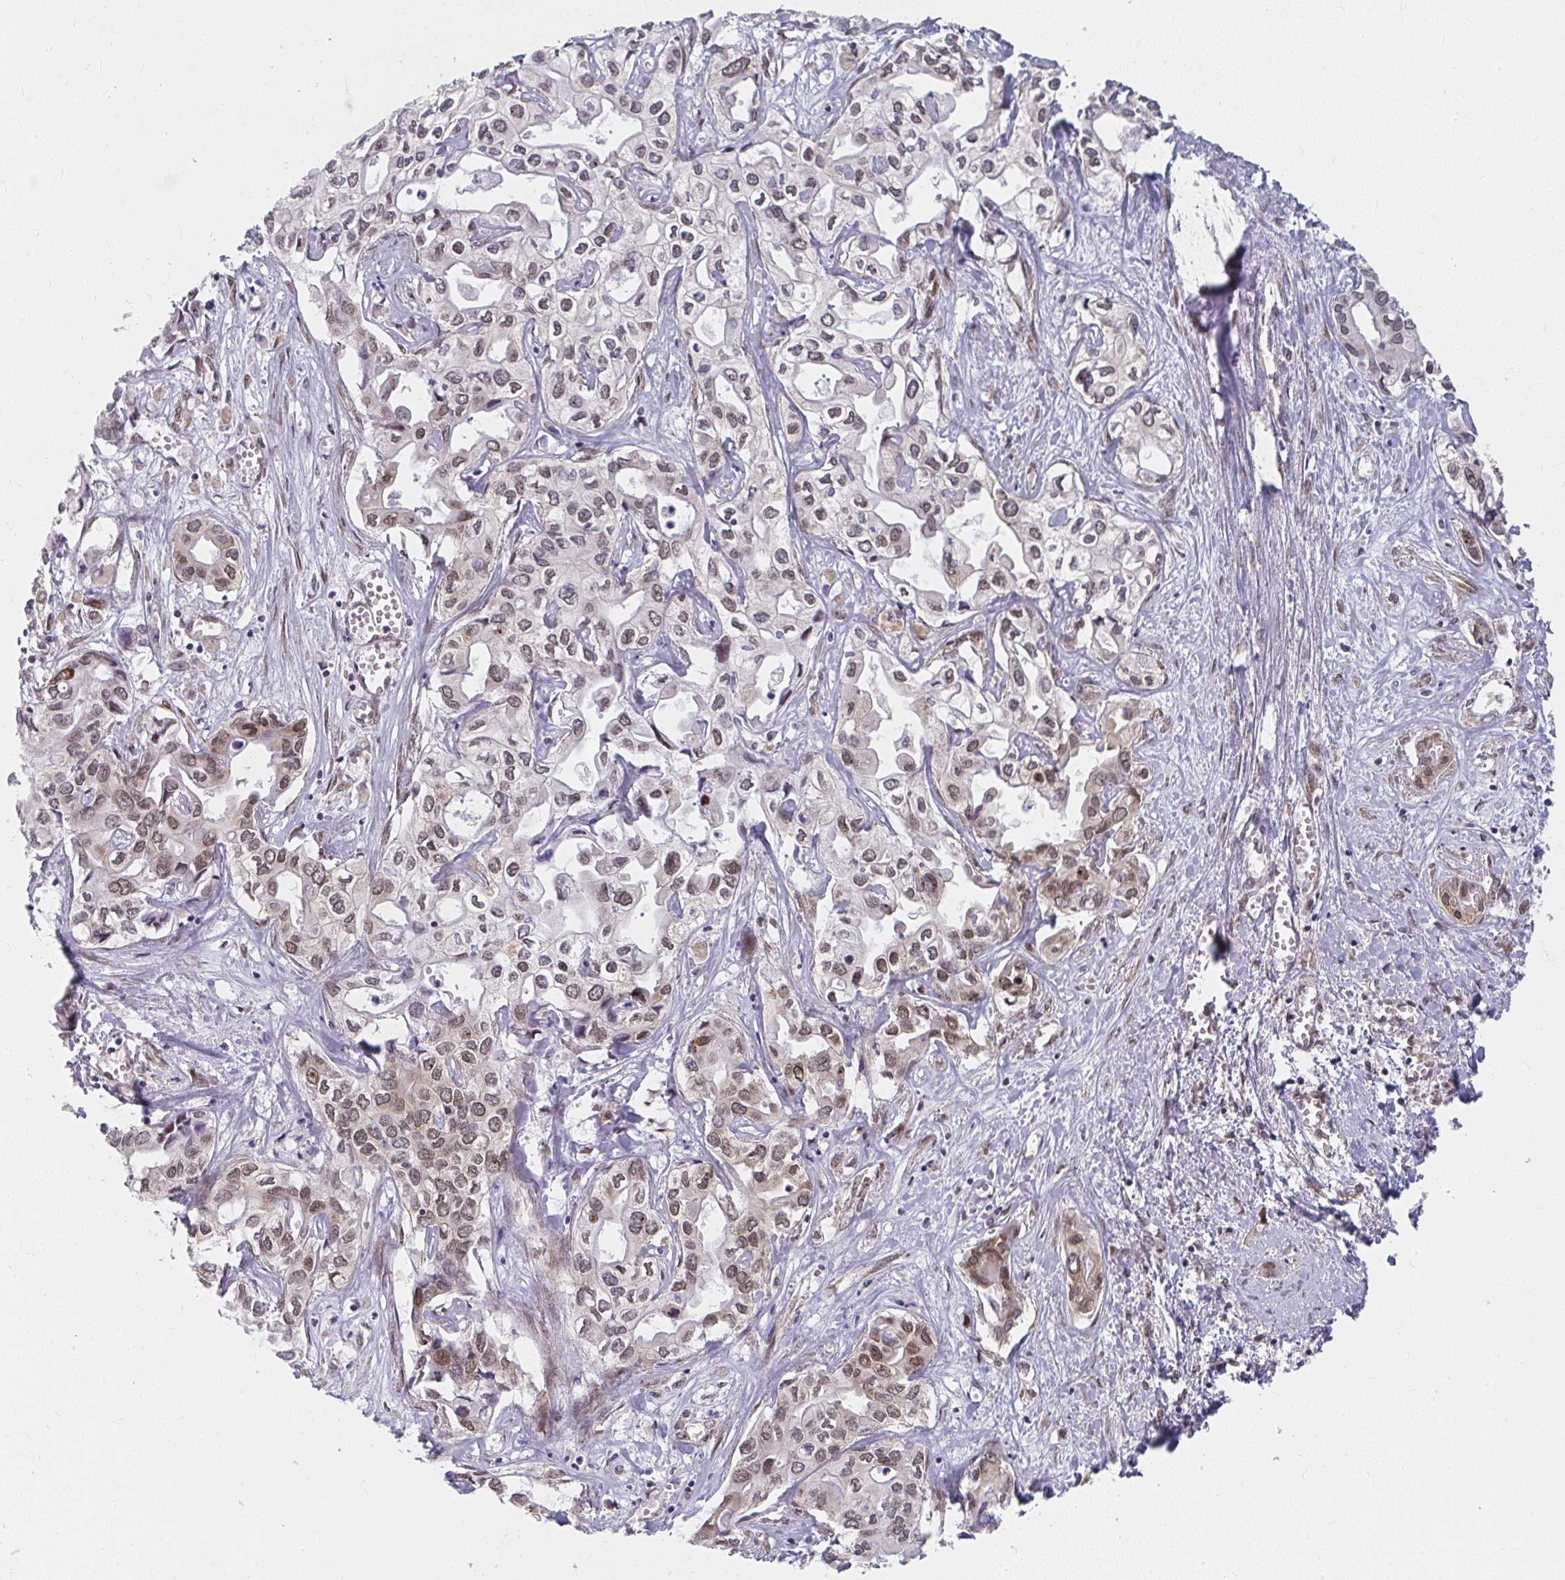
{"staining": {"intensity": "moderate", "quantity": "25%-75%", "location": "nuclear"}, "tissue": "liver cancer", "cell_type": "Tumor cells", "image_type": "cancer", "snomed": [{"axis": "morphology", "description": "Cholangiocarcinoma"}, {"axis": "topography", "description": "Liver"}], "caption": "DAB immunohistochemical staining of cholangiocarcinoma (liver) exhibits moderate nuclear protein positivity in about 25%-75% of tumor cells.", "gene": "SYNCRIP", "patient": {"sex": "female", "age": 64}}